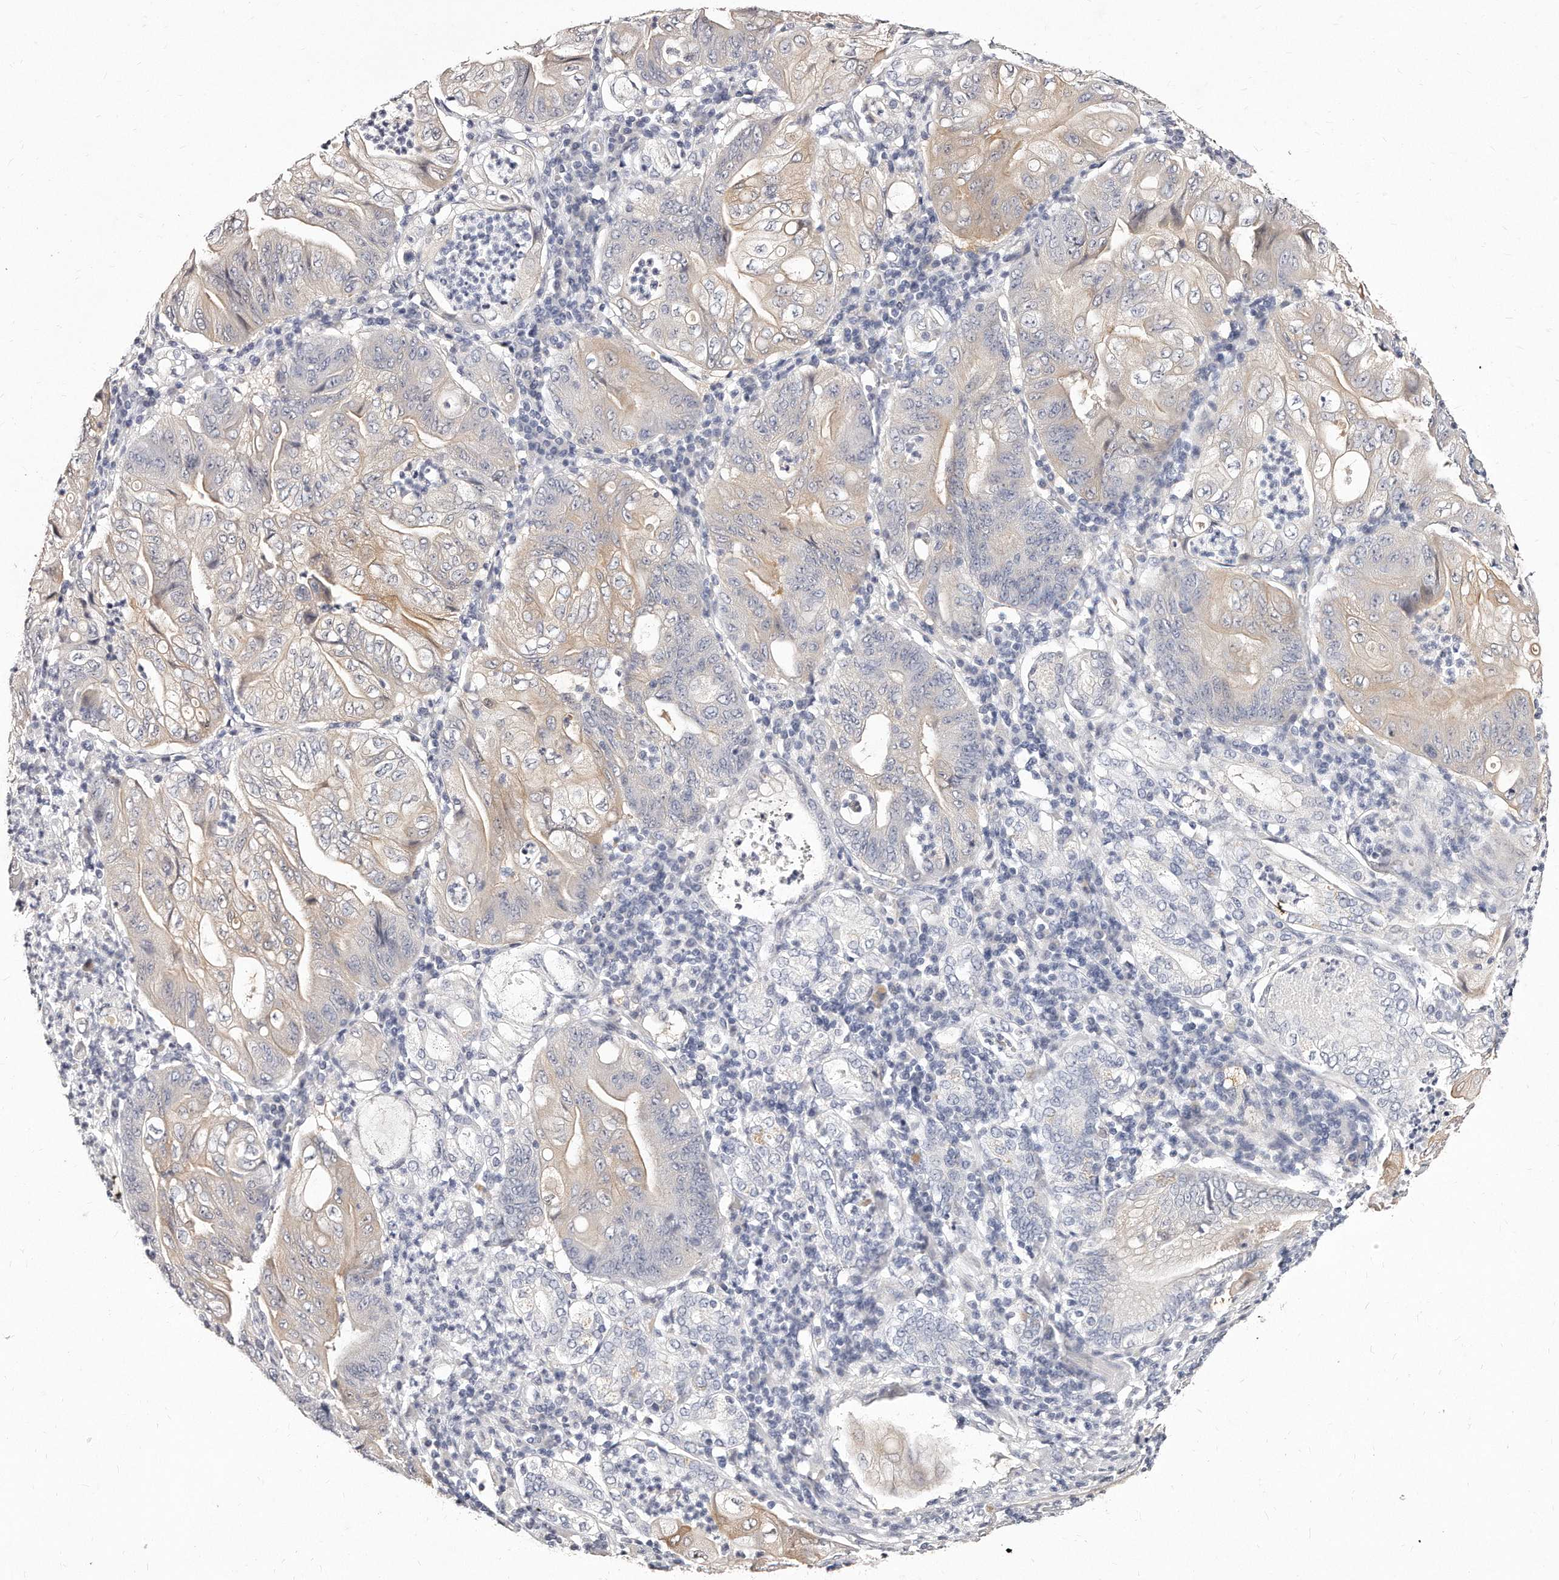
{"staining": {"intensity": "weak", "quantity": "<25%", "location": "cytoplasmic/membranous"}, "tissue": "stomach cancer", "cell_type": "Tumor cells", "image_type": "cancer", "snomed": [{"axis": "morphology", "description": "Adenocarcinoma, NOS"}, {"axis": "topography", "description": "Stomach"}], "caption": "Tumor cells are negative for brown protein staining in adenocarcinoma (stomach).", "gene": "GDA", "patient": {"sex": "female", "age": 73}}